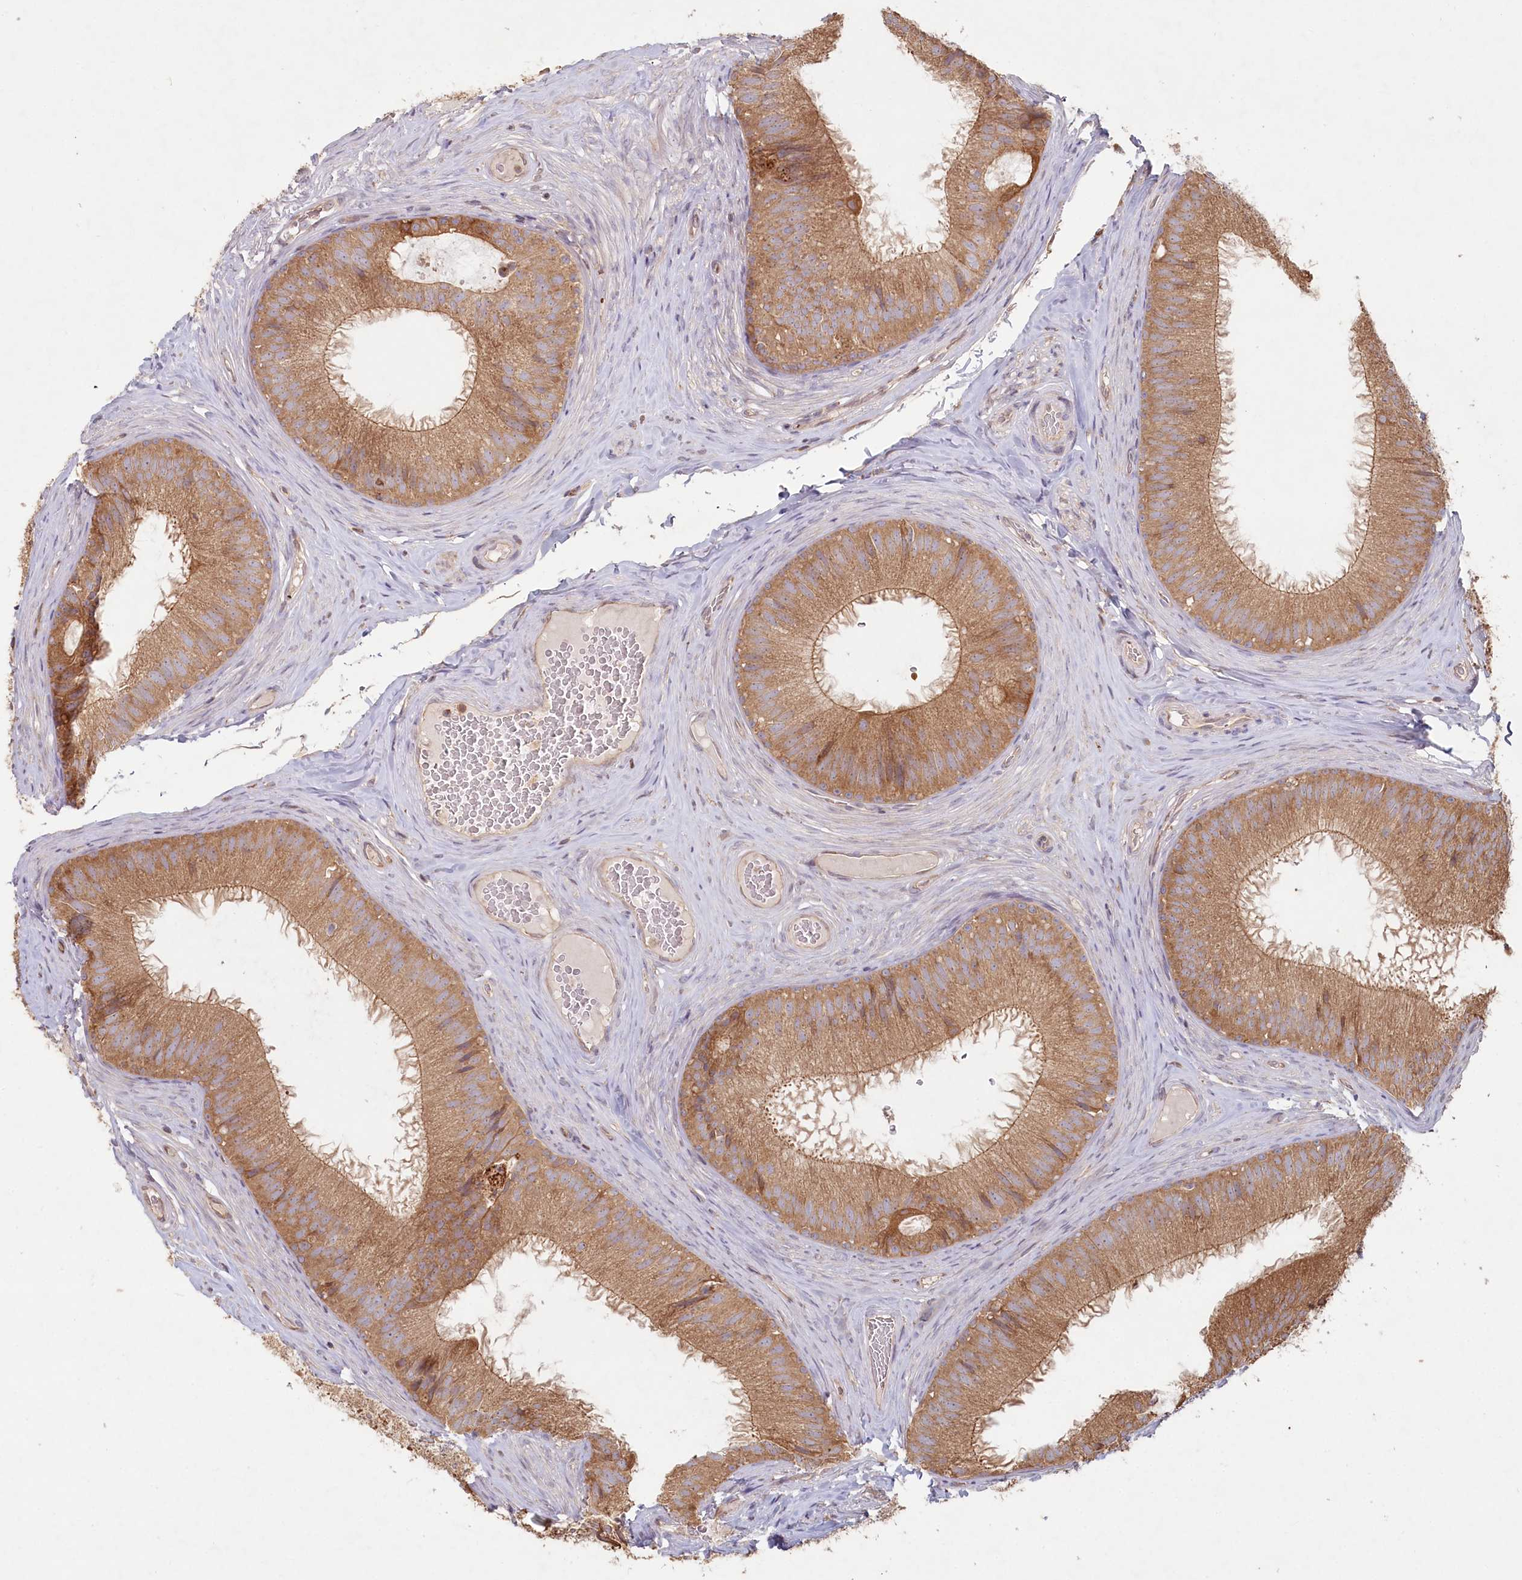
{"staining": {"intensity": "moderate", "quantity": ">75%", "location": "cytoplasmic/membranous"}, "tissue": "epididymis", "cell_type": "Glandular cells", "image_type": "normal", "snomed": [{"axis": "morphology", "description": "Normal tissue, NOS"}, {"axis": "topography", "description": "Epididymis"}], "caption": "Immunohistochemistry (IHC) histopathology image of benign human epididymis stained for a protein (brown), which demonstrates medium levels of moderate cytoplasmic/membranous positivity in approximately >75% of glandular cells.", "gene": "HAL", "patient": {"sex": "male", "age": 34}}